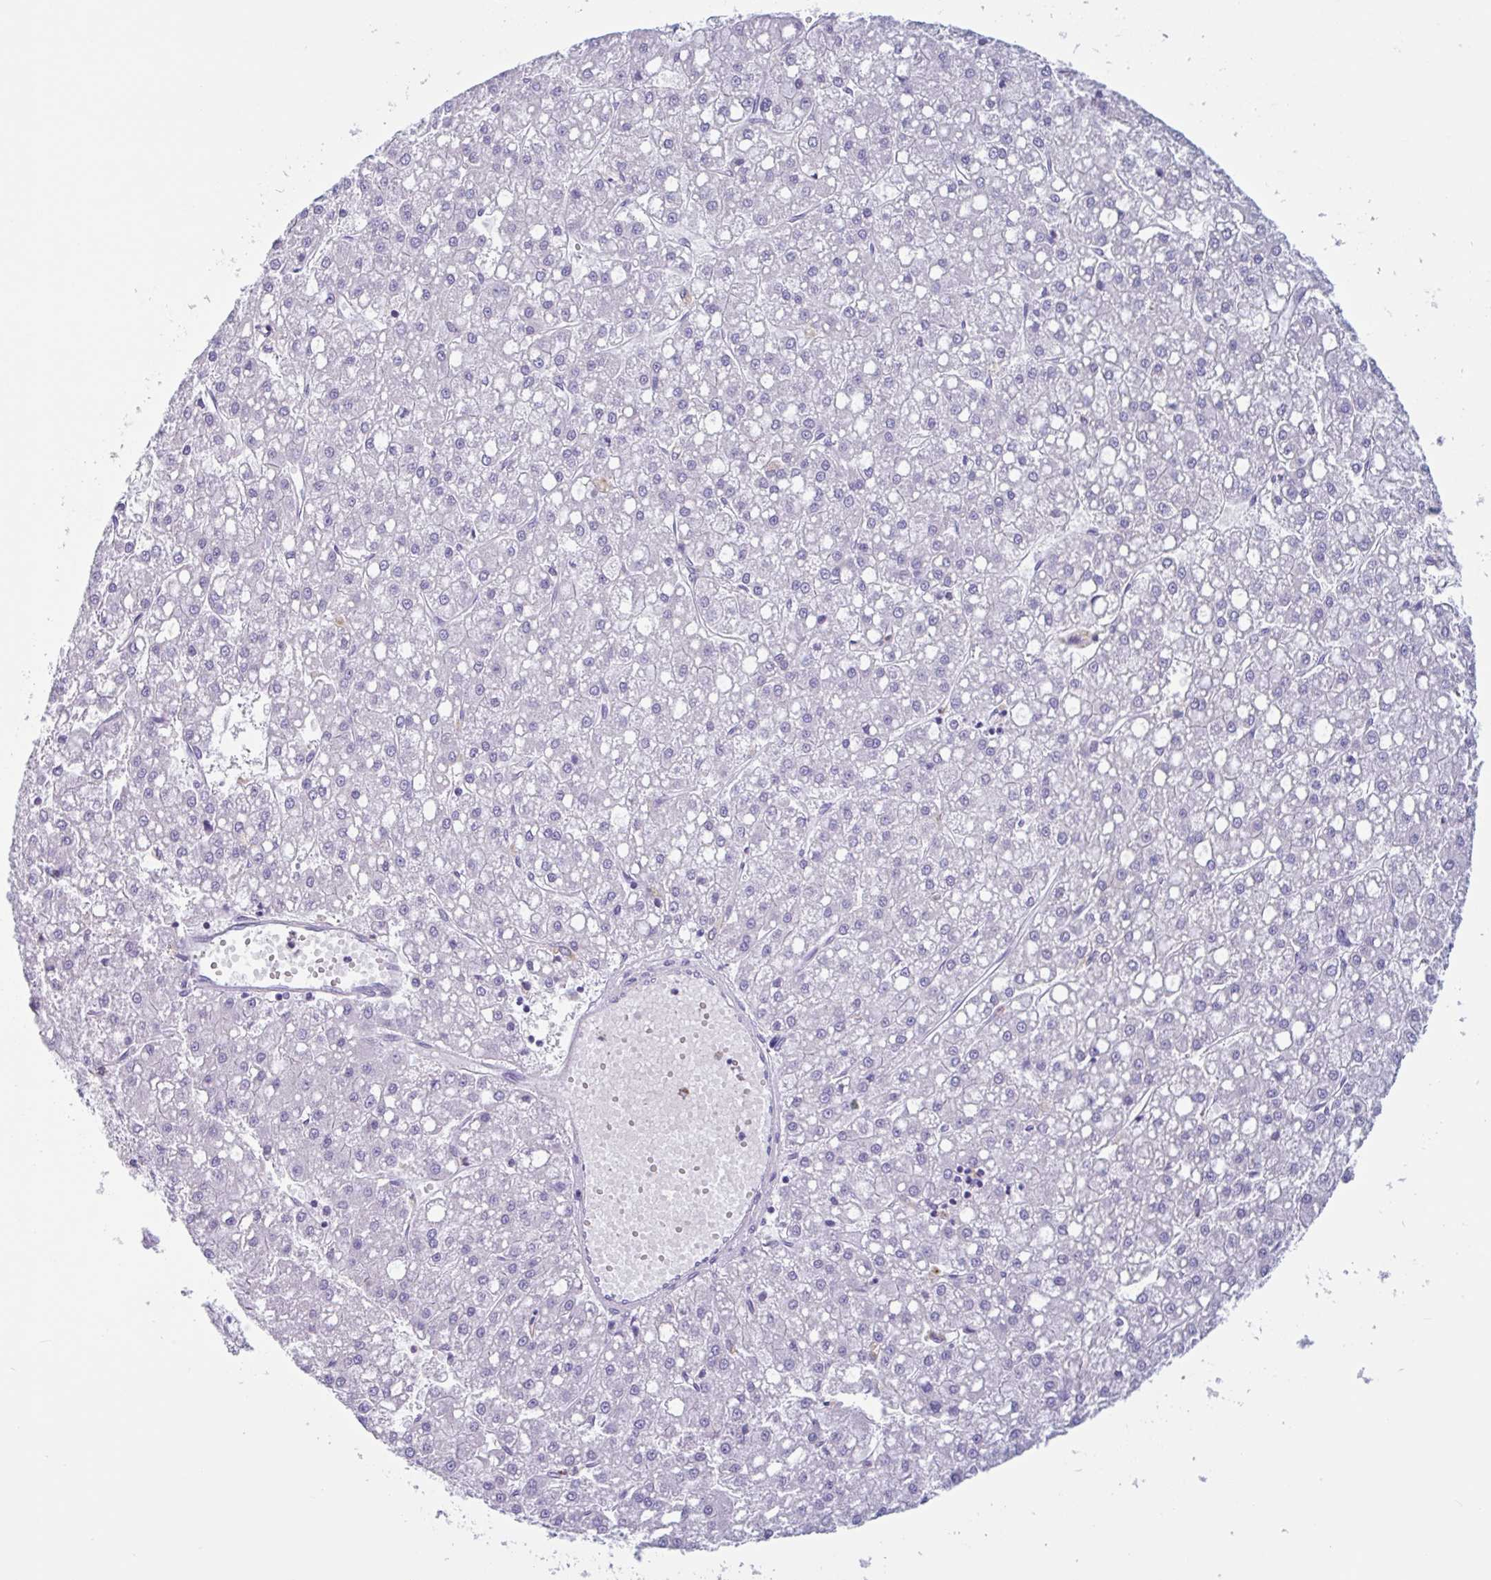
{"staining": {"intensity": "negative", "quantity": "none", "location": "none"}, "tissue": "liver cancer", "cell_type": "Tumor cells", "image_type": "cancer", "snomed": [{"axis": "morphology", "description": "Carcinoma, Hepatocellular, NOS"}, {"axis": "topography", "description": "Liver"}], "caption": "This image is of liver cancer (hepatocellular carcinoma) stained with immunohistochemistry (IHC) to label a protein in brown with the nuclei are counter-stained blue. There is no staining in tumor cells.", "gene": "DTWD2", "patient": {"sex": "male", "age": 67}}